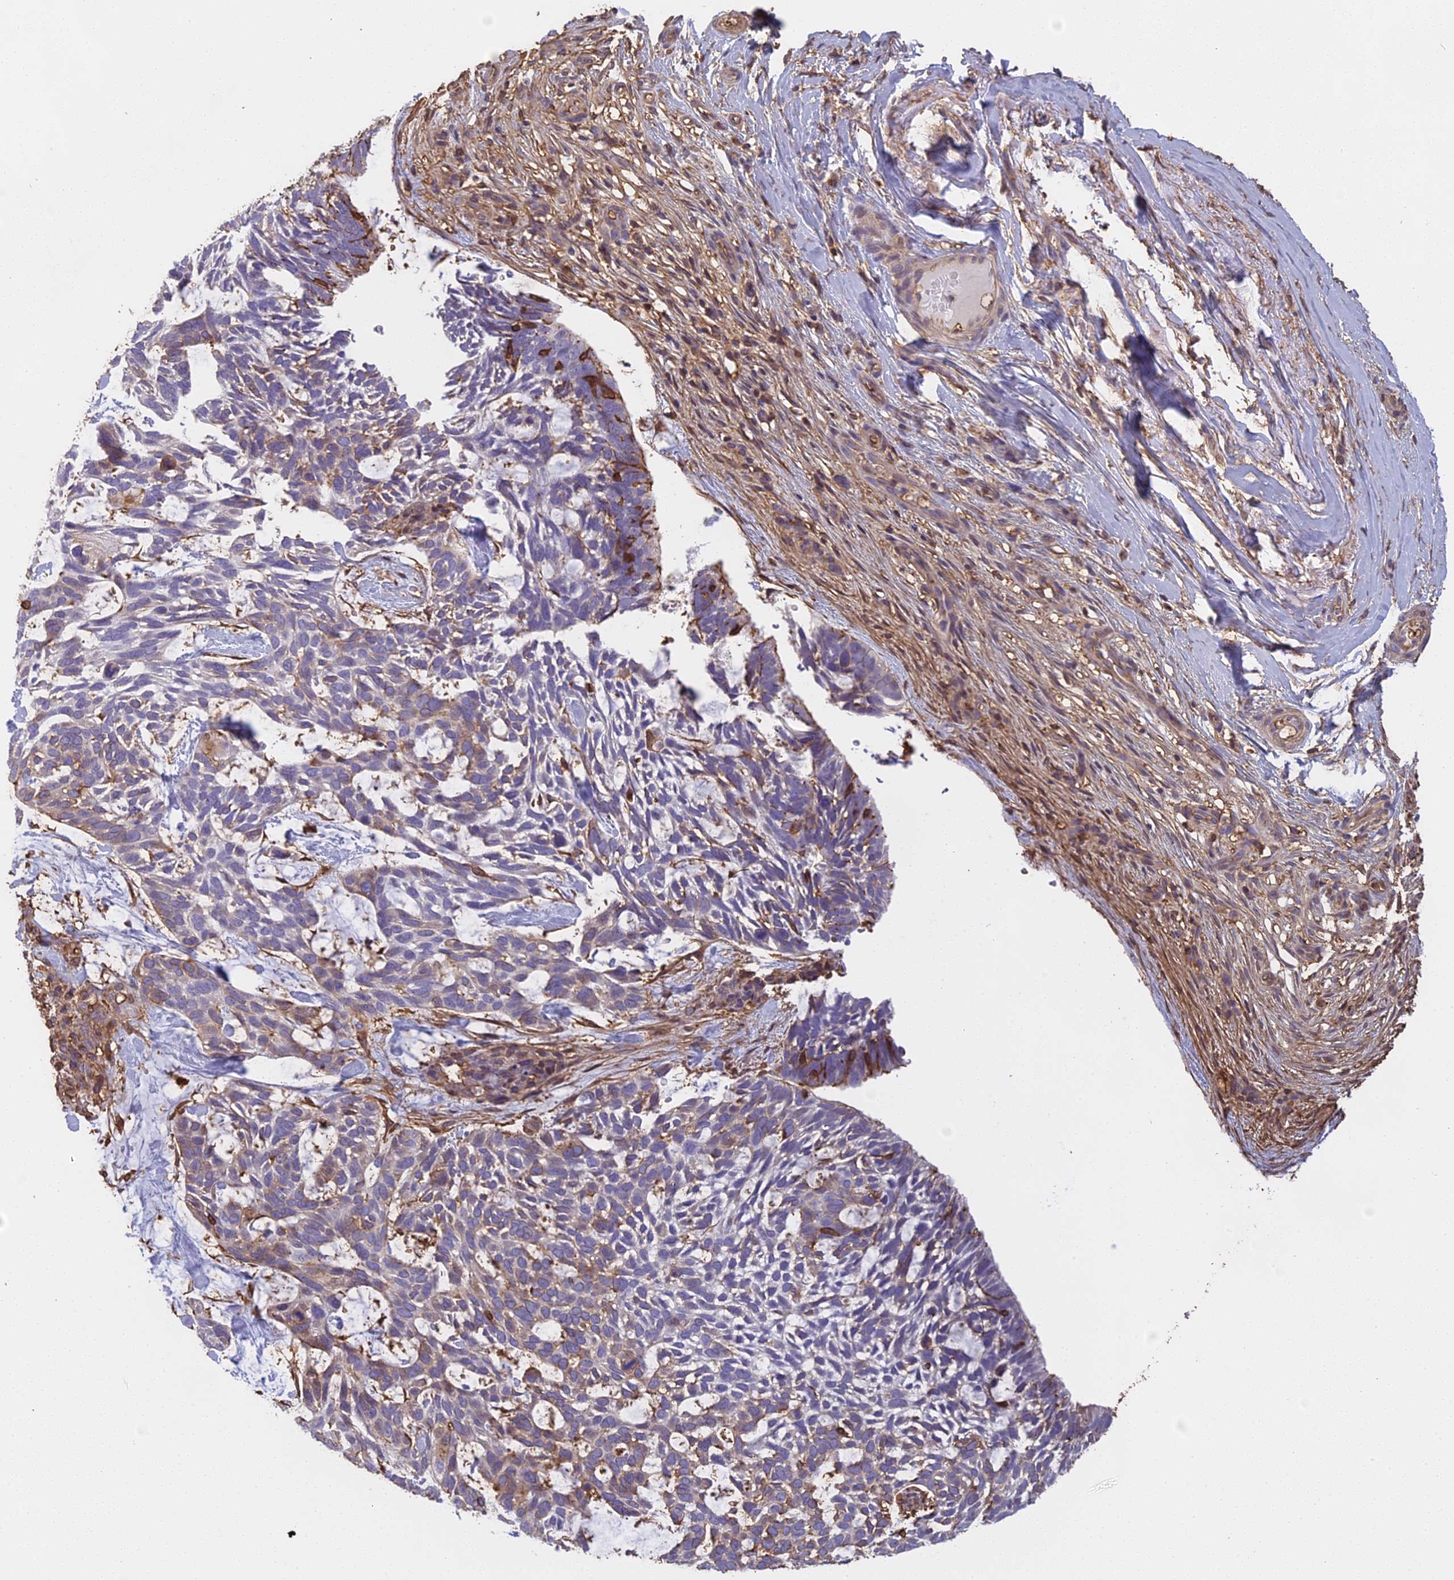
{"staining": {"intensity": "weak", "quantity": "<25%", "location": "cytoplasmic/membranous"}, "tissue": "skin cancer", "cell_type": "Tumor cells", "image_type": "cancer", "snomed": [{"axis": "morphology", "description": "Basal cell carcinoma"}, {"axis": "topography", "description": "Skin"}], "caption": "This histopathology image is of skin basal cell carcinoma stained with IHC to label a protein in brown with the nuclei are counter-stained blue. There is no expression in tumor cells.", "gene": "TMEM255B", "patient": {"sex": "male", "age": 88}}